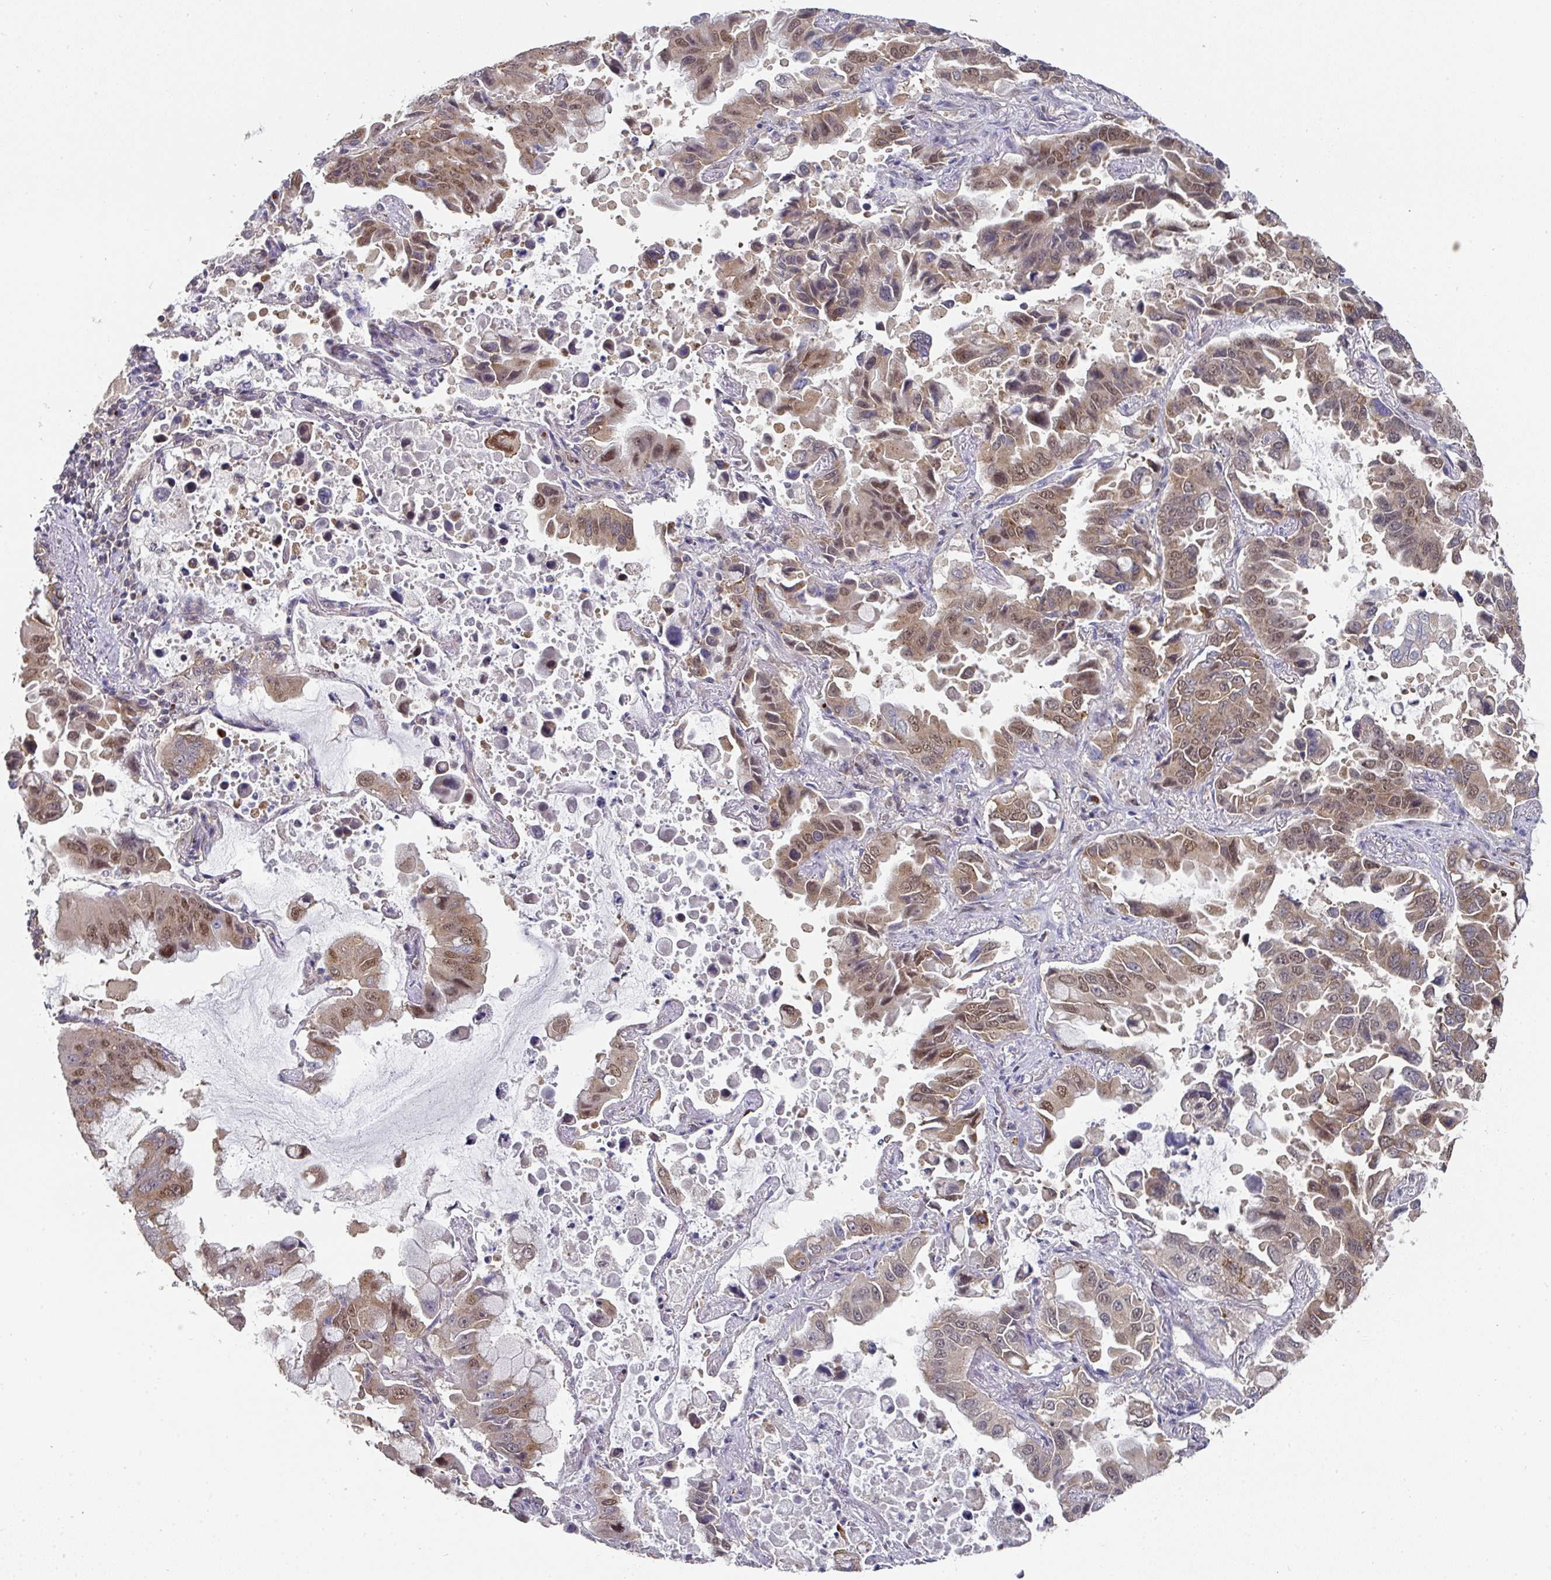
{"staining": {"intensity": "moderate", "quantity": "25%-75%", "location": "cytoplasmic/membranous,nuclear"}, "tissue": "lung cancer", "cell_type": "Tumor cells", "image_type": "cancer", "snomed": [{"axis": "morphology", "description": "Adenocarcinoma, NOS"}, {"axis": "topography", "description": "Lung"}], "caption": "IHC of lung cancer exhibits medium levels of moderate cytoplasmic/membranous and nuclear expression in approximately 25%-75% of tumor cells. (DAB (3,3'-diaminobenzidine) IHC, brown staining for protein, blue staining for nuclei).", "gene": "C18orf25", "patient": {"sex": "male", "age": 64}}